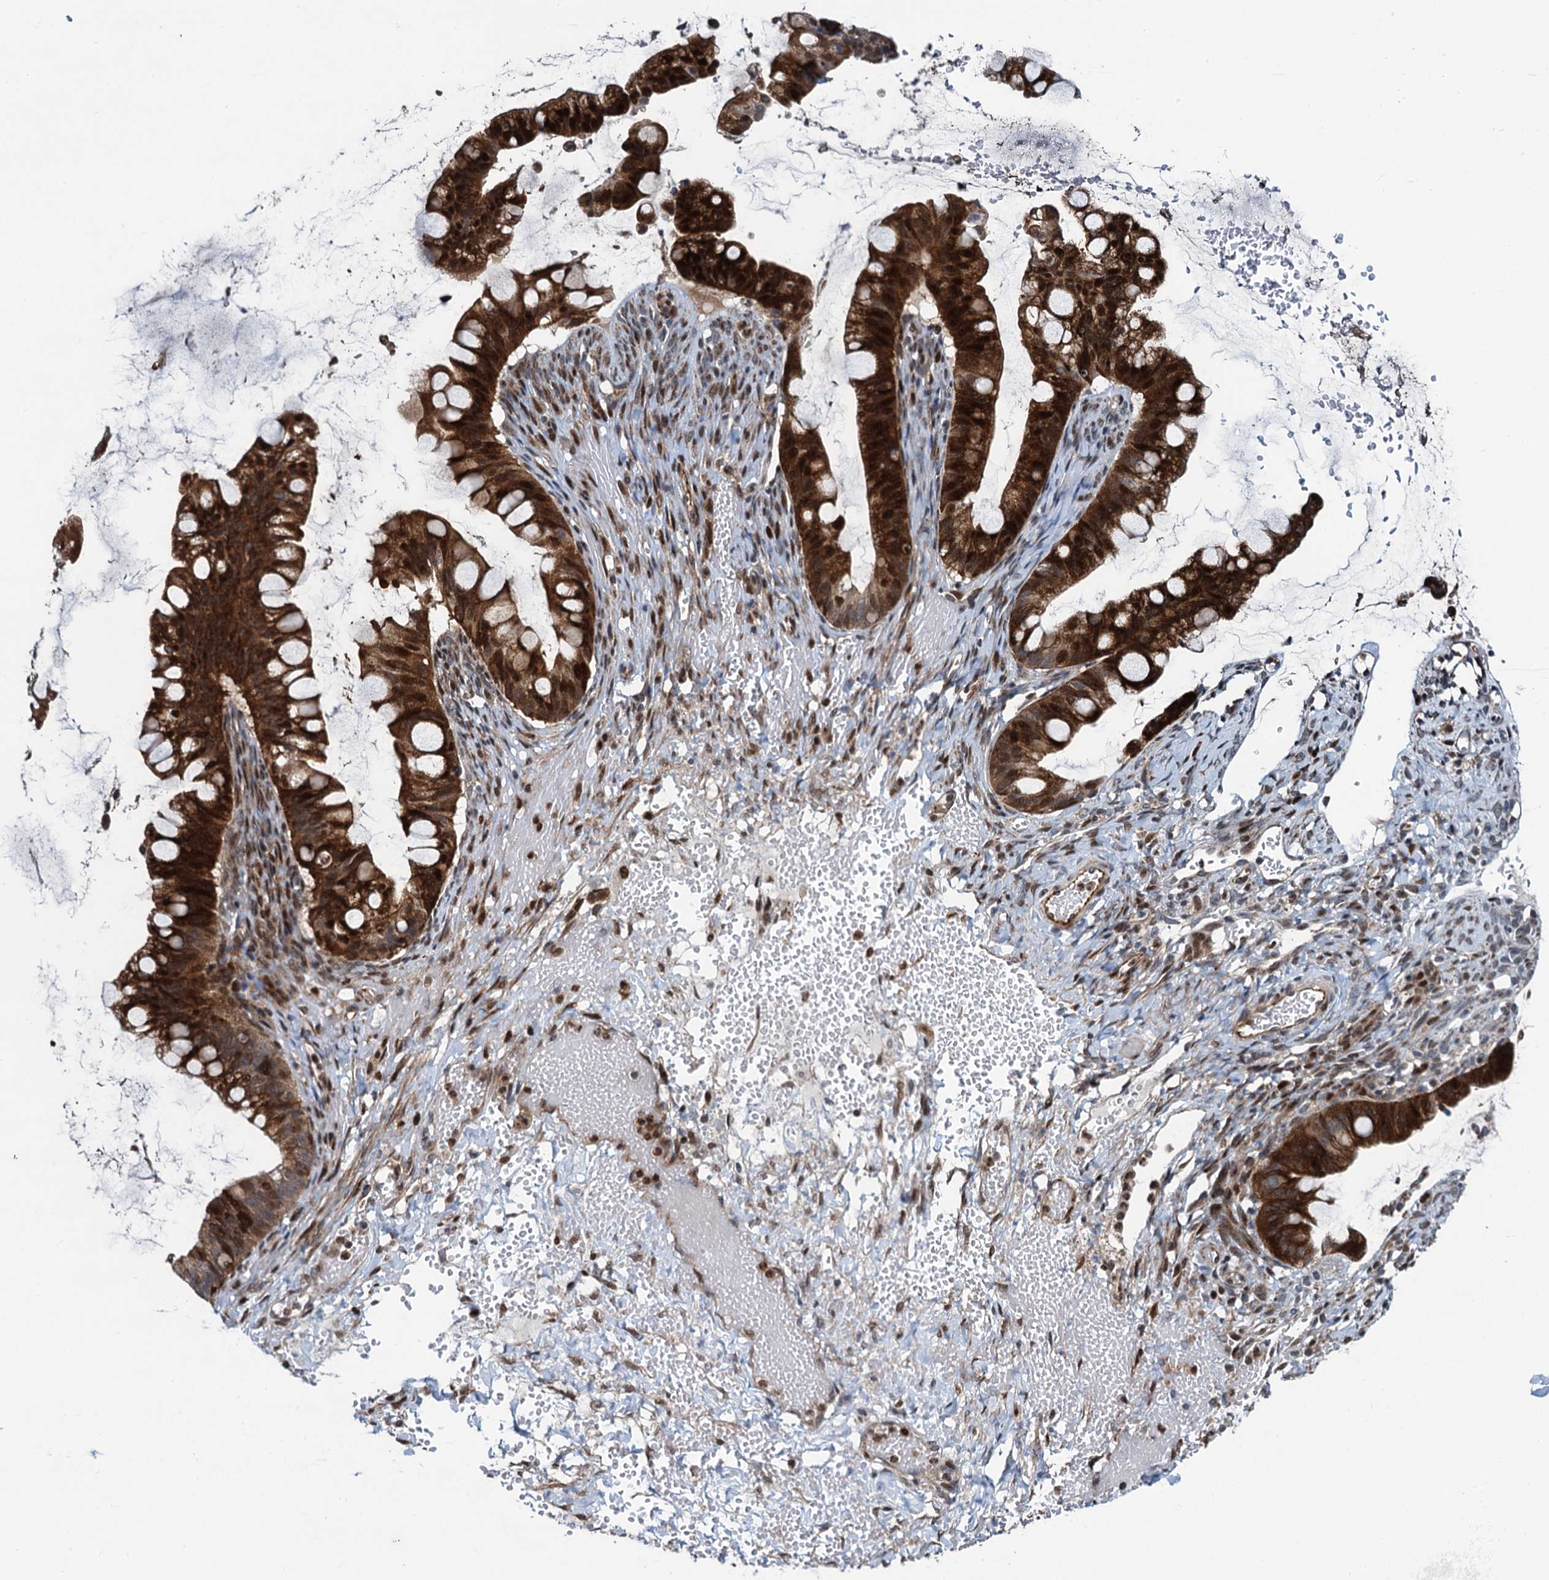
{"staining": {"intensity": "strong", "quantity": ">75%", "location": "cytoplasmic/membranous,nuclear"}, "tissue": "ovarian cancer", "cell_type": "Tumor cells", "image_type": "cancer", "snomed": [{"axis": "morphology", "description": "Cystadenocarcinoma, mucinous, NOS"}, {"axis": "topography", "description": "Ovary"}], "caption": "Protein positivity by immunohistochemistry reveals strong cytoplasmic/membranous and nuclear positivity in approximately >75% of tumor cells in mucinous cystadenocarcinoma (ovarian).", "gene": "ATOSA", "patient": {"sex": "female", "age": 73}}